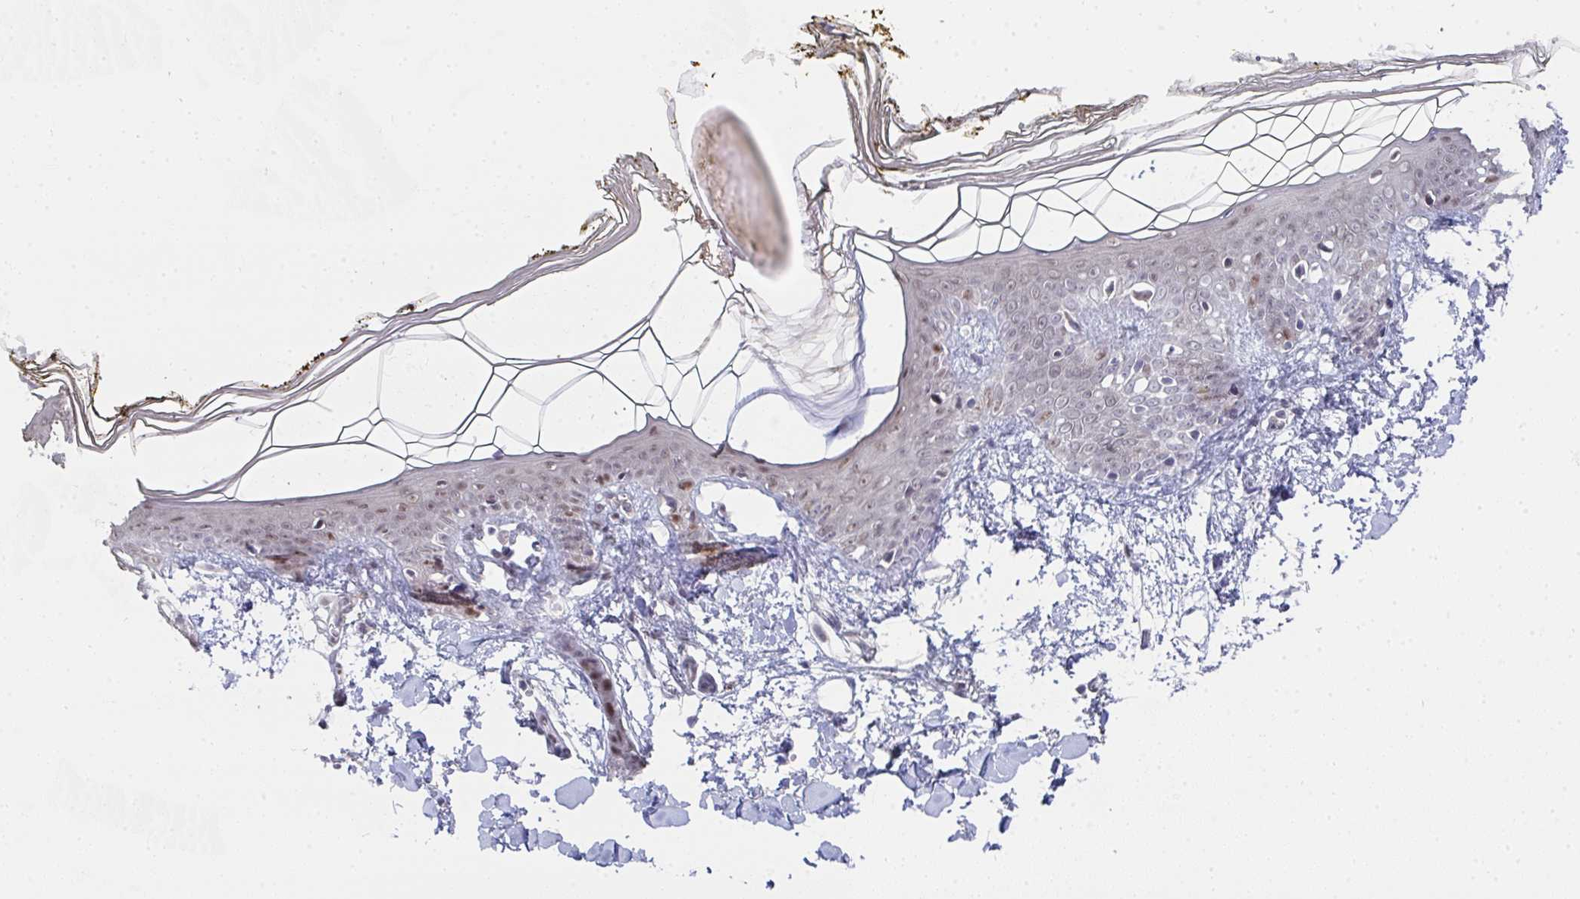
{"staining": {"intensity": "negative", "quantity": "none", "location": "none"}, "tissue": "skin", "cell_type": "Fibroblasts", "image_type": "normal", "snomed": [{"axis": "morphology", "description": "Normal tissue, NOS"}, {"axis": "topography", "description": "Skin"}], "caption": "This histopathology image is of benign skin stained with immunohistochemistry (IHC) to label a protein in brown with the nuclei are counter-stained blue. There is no expression in fibroblasts.", "gene": "GINS2", "patient": {"sex": "female", "age": 34}}